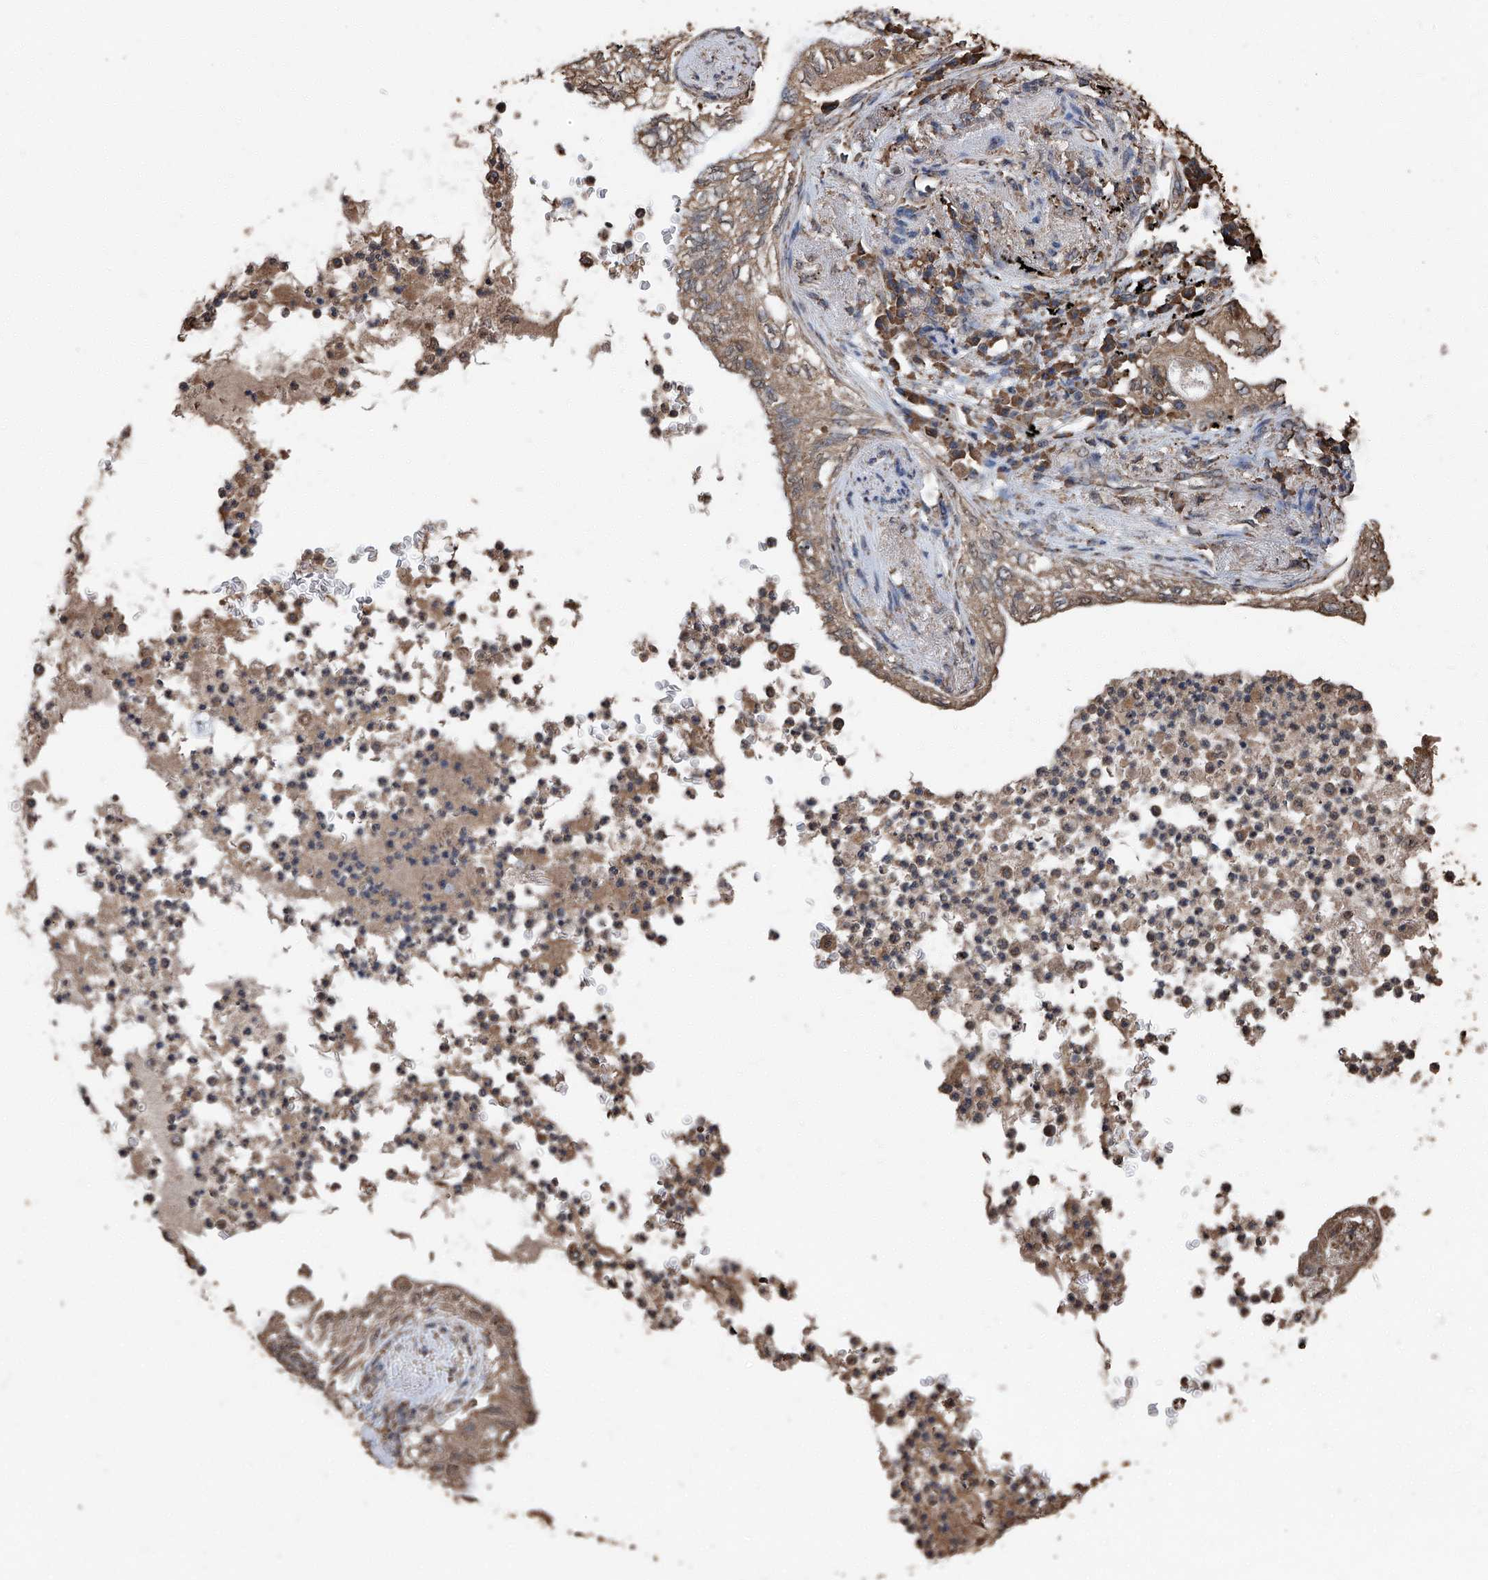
{"staining": {"intensity": "moderate", "quantity": ">75%", "location": "cytoplasmic/membranous"}, "tissue": "lung cancer", "cell_type": "Tumor cells", "image_type": "cancer", "snomed": [{"axis": "morphology", "description": "Normal tissue, NOS"}, {"axis": "morphology", "description": "Adenocarcinoma, NOS"}, {"axis": "topography", "description": "Bronchus"}, {"axis": "topography", "description": "Lung"}], "caption": "Immunohistochemical staining of human lung adenocarcinoma exhibits medium levels of moderate cytoplasmic/membranous expression in about >75% of tumor cells. (DAB (3,3'-diaminobenzidine) = brown stain, brightfield microscopy at high magnification).", "gene": "STARD7", "patient": {"sex": "female", "age": 70}}